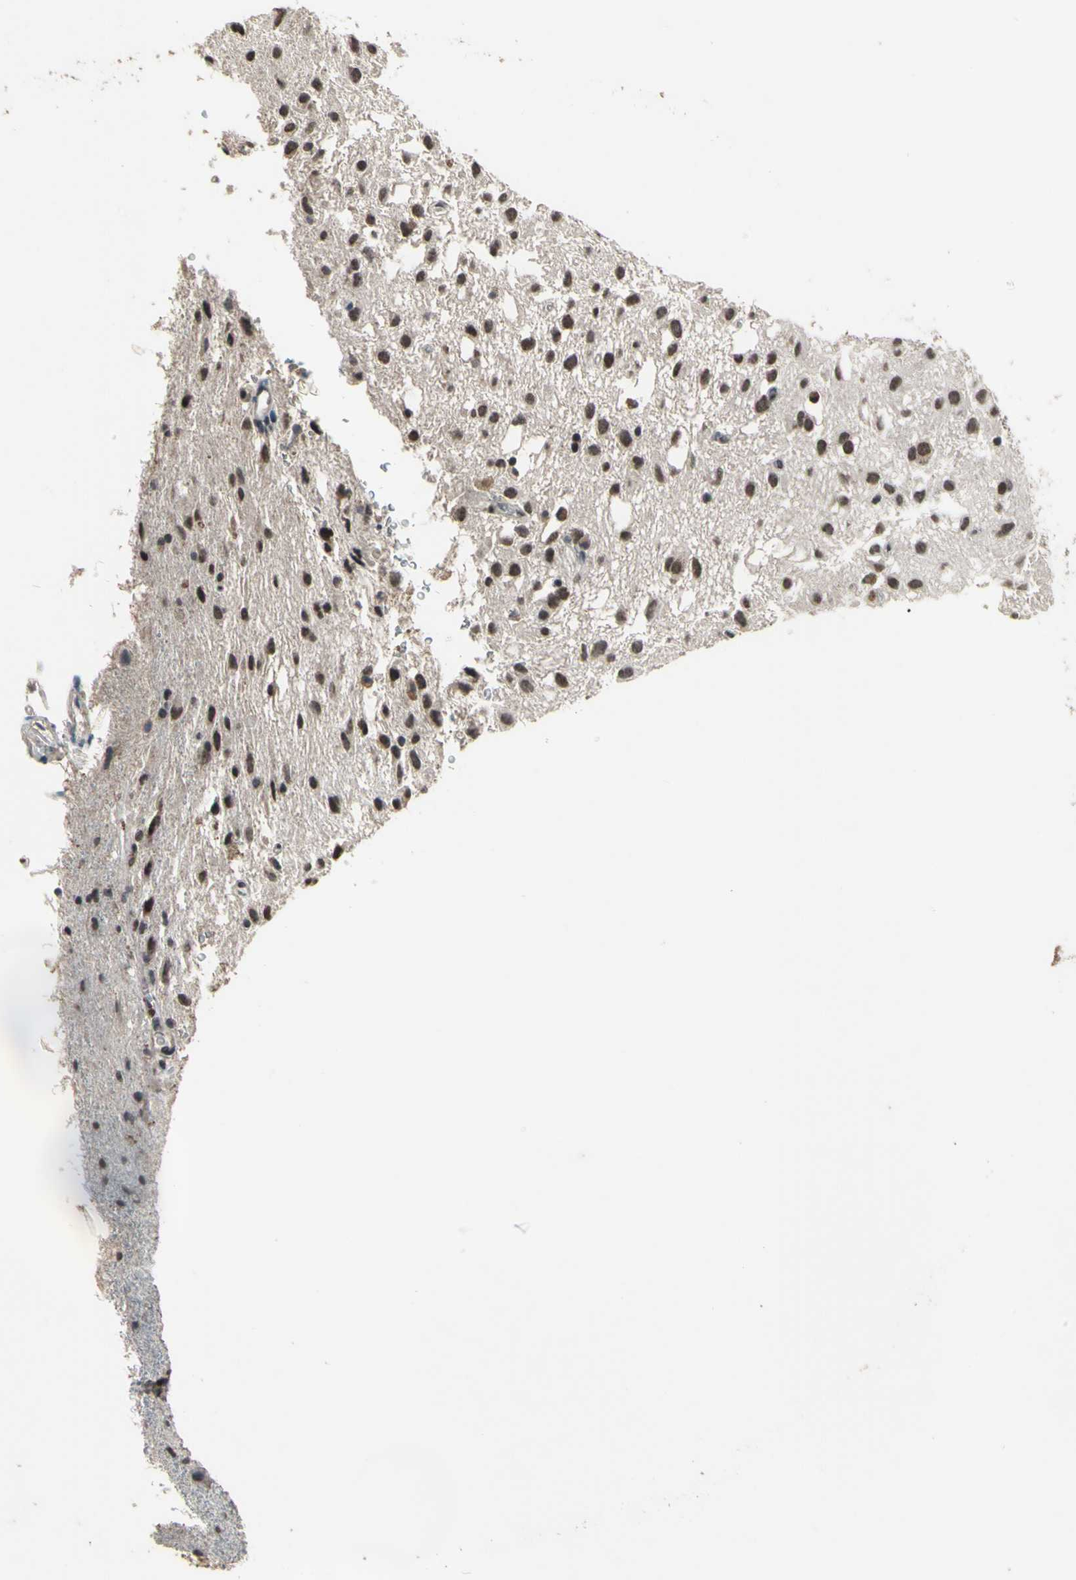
{"staining": {"intensity": "strong", "quantity": ">75%", "location": "nuclear"}, "tissue": "glioma", "cell_type": "Tumor cells", "image_type": "cancer", "snomed": [{"axis": "morphology", "description": "Glioma, malignant, Low grade"}, {"axis": "topography", "description": "Brain"}], "caption": "Glioma stained with DAB immunohistochemistry (IHC) displays high levels of strong nuclear expression in approximately >75% of tumor cells.", "gene": "ZNF174", "patient": {"sex": "male", "age": 77}}